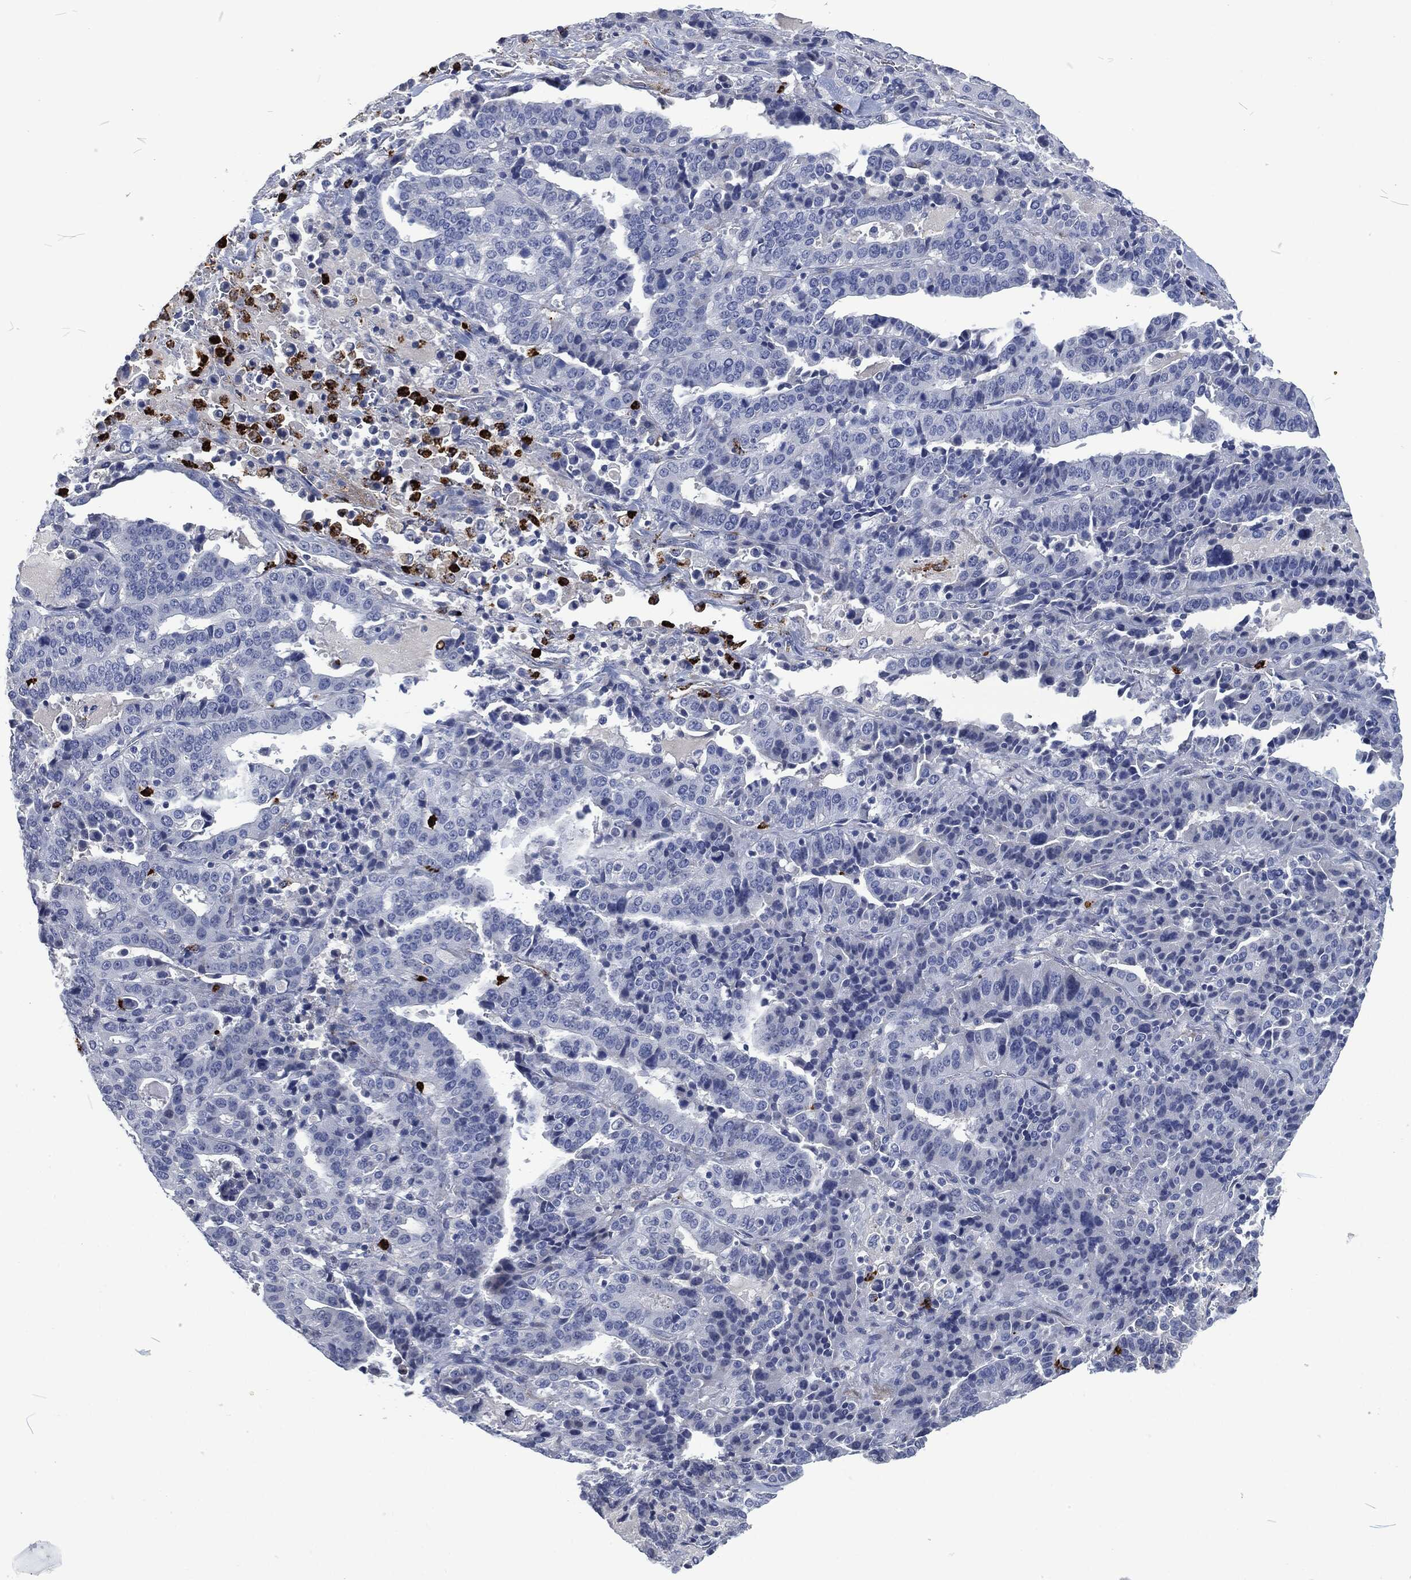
{"staining": {"intensity": "negative", "quantity": "none", "location": "none"}, "tissue": "stomach cancer", "cell_type": "Tumor cells", "image_type": "cancer", "snomed": [{"axis": "morphology", "description": "Adenocarcinoma, NOS"}, {"axis": "topography", "description": "Stomach"}], "caption": "DAB (3,3'-diaminobenzidine) immunohistochemical staining of human adenocarcinoma (stomach) exhibits no significant positivity in tumor cells.", "gene": "MPO", "patient": {"sex": "male", "age": 48}}